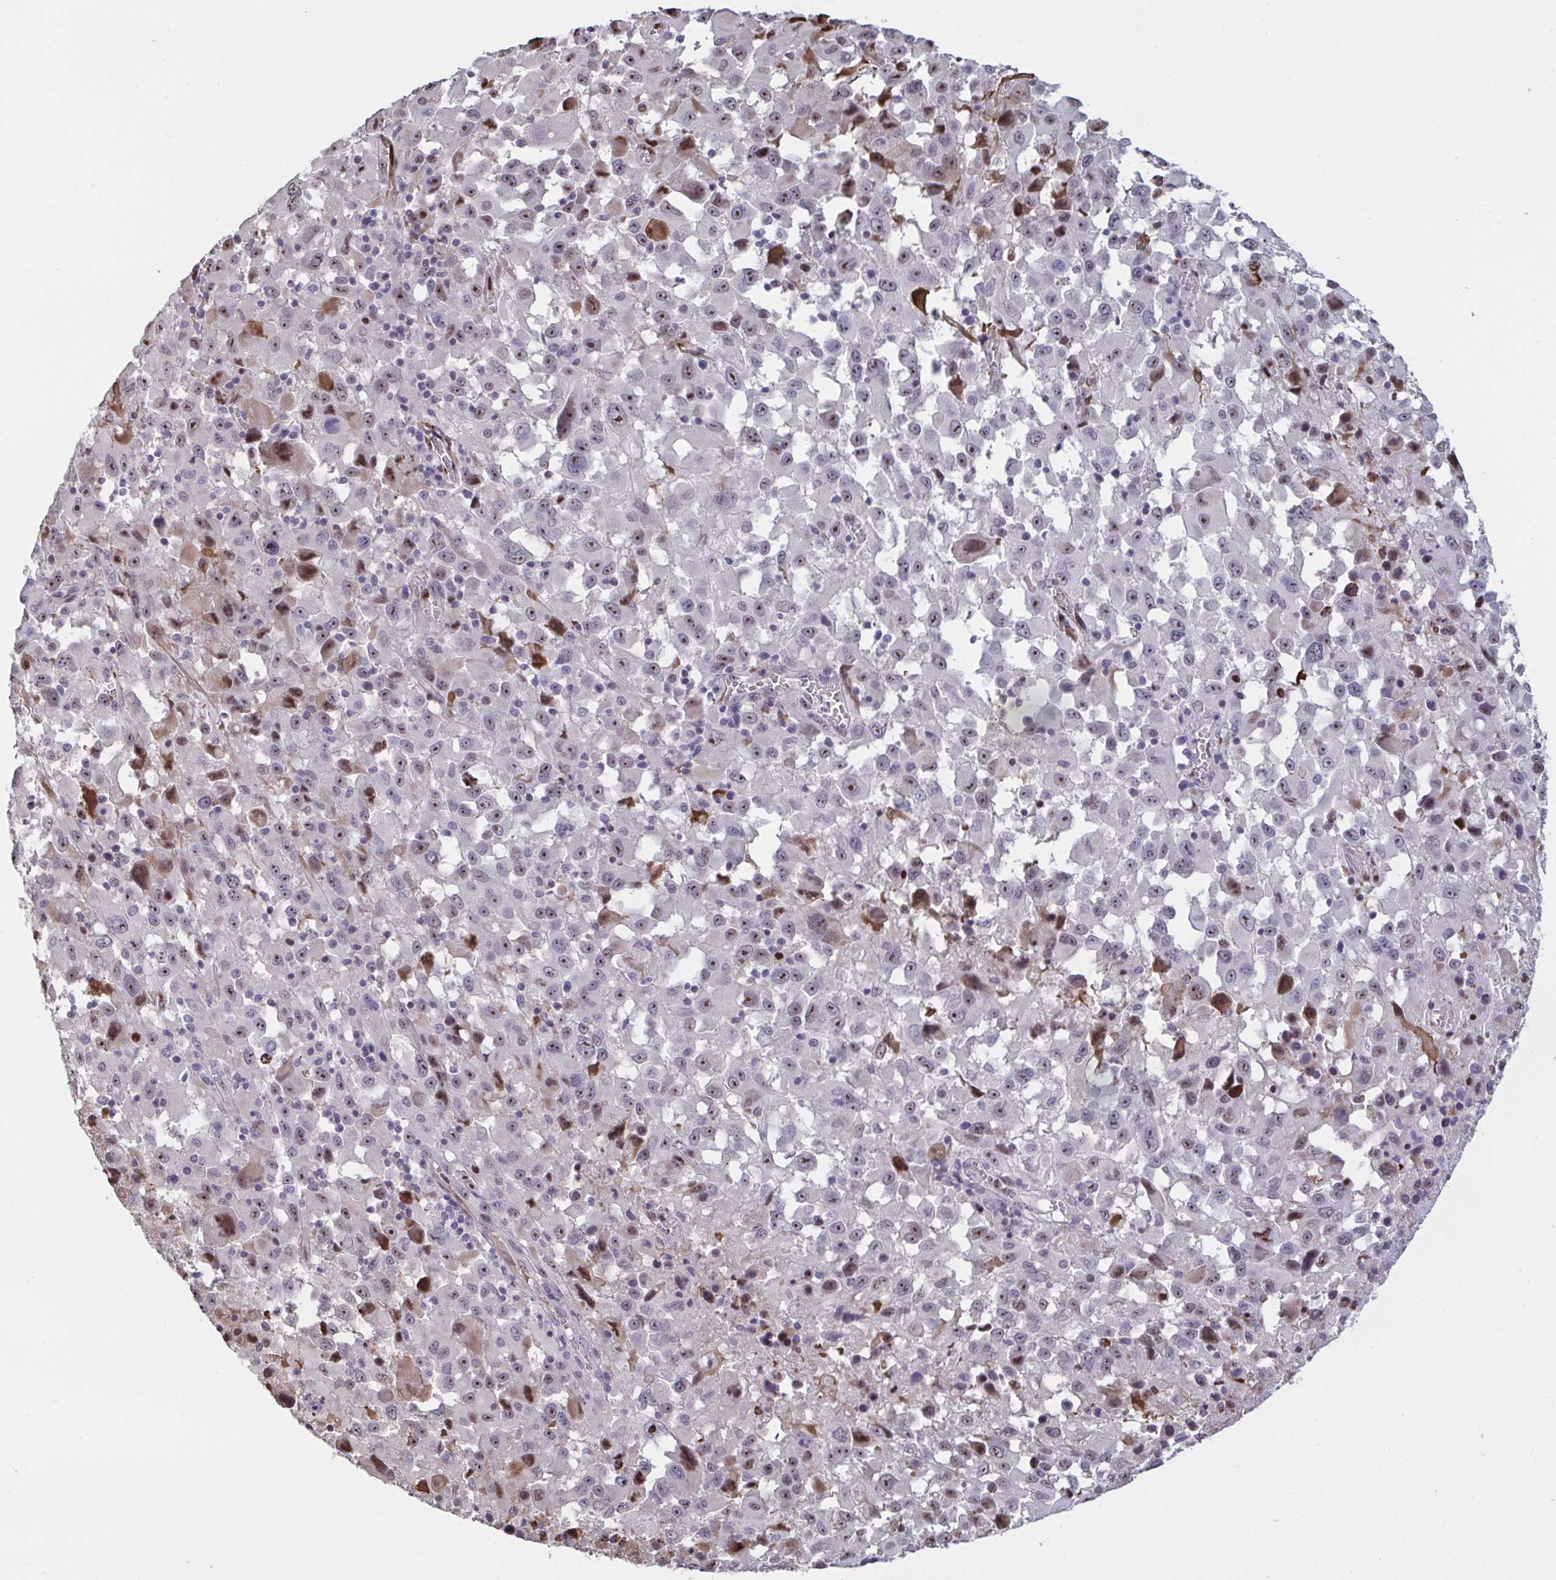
{"staining": {"intensity": "moderate", "quantity": "<25%", "location": "cytoplasmic/membranous,nuclear"}, "tissue": "melanoma", "cell_type": "Tumor cells", "image_type": "cancer", "snomed": [{"axis": "morphology", "description": "Malignant melanoma, Metastatic site"}, {"axis": "topography", "description": "Soft tissue"}], "caption": "Melanoma stained with immunohistochemistry (IHC) shows moderate cytoplasmic/membranous and nuclear positivity in approximately <25% of tumor cells.", "gene": "PELI2", "patient": {"sex": "male", "age": 50}}